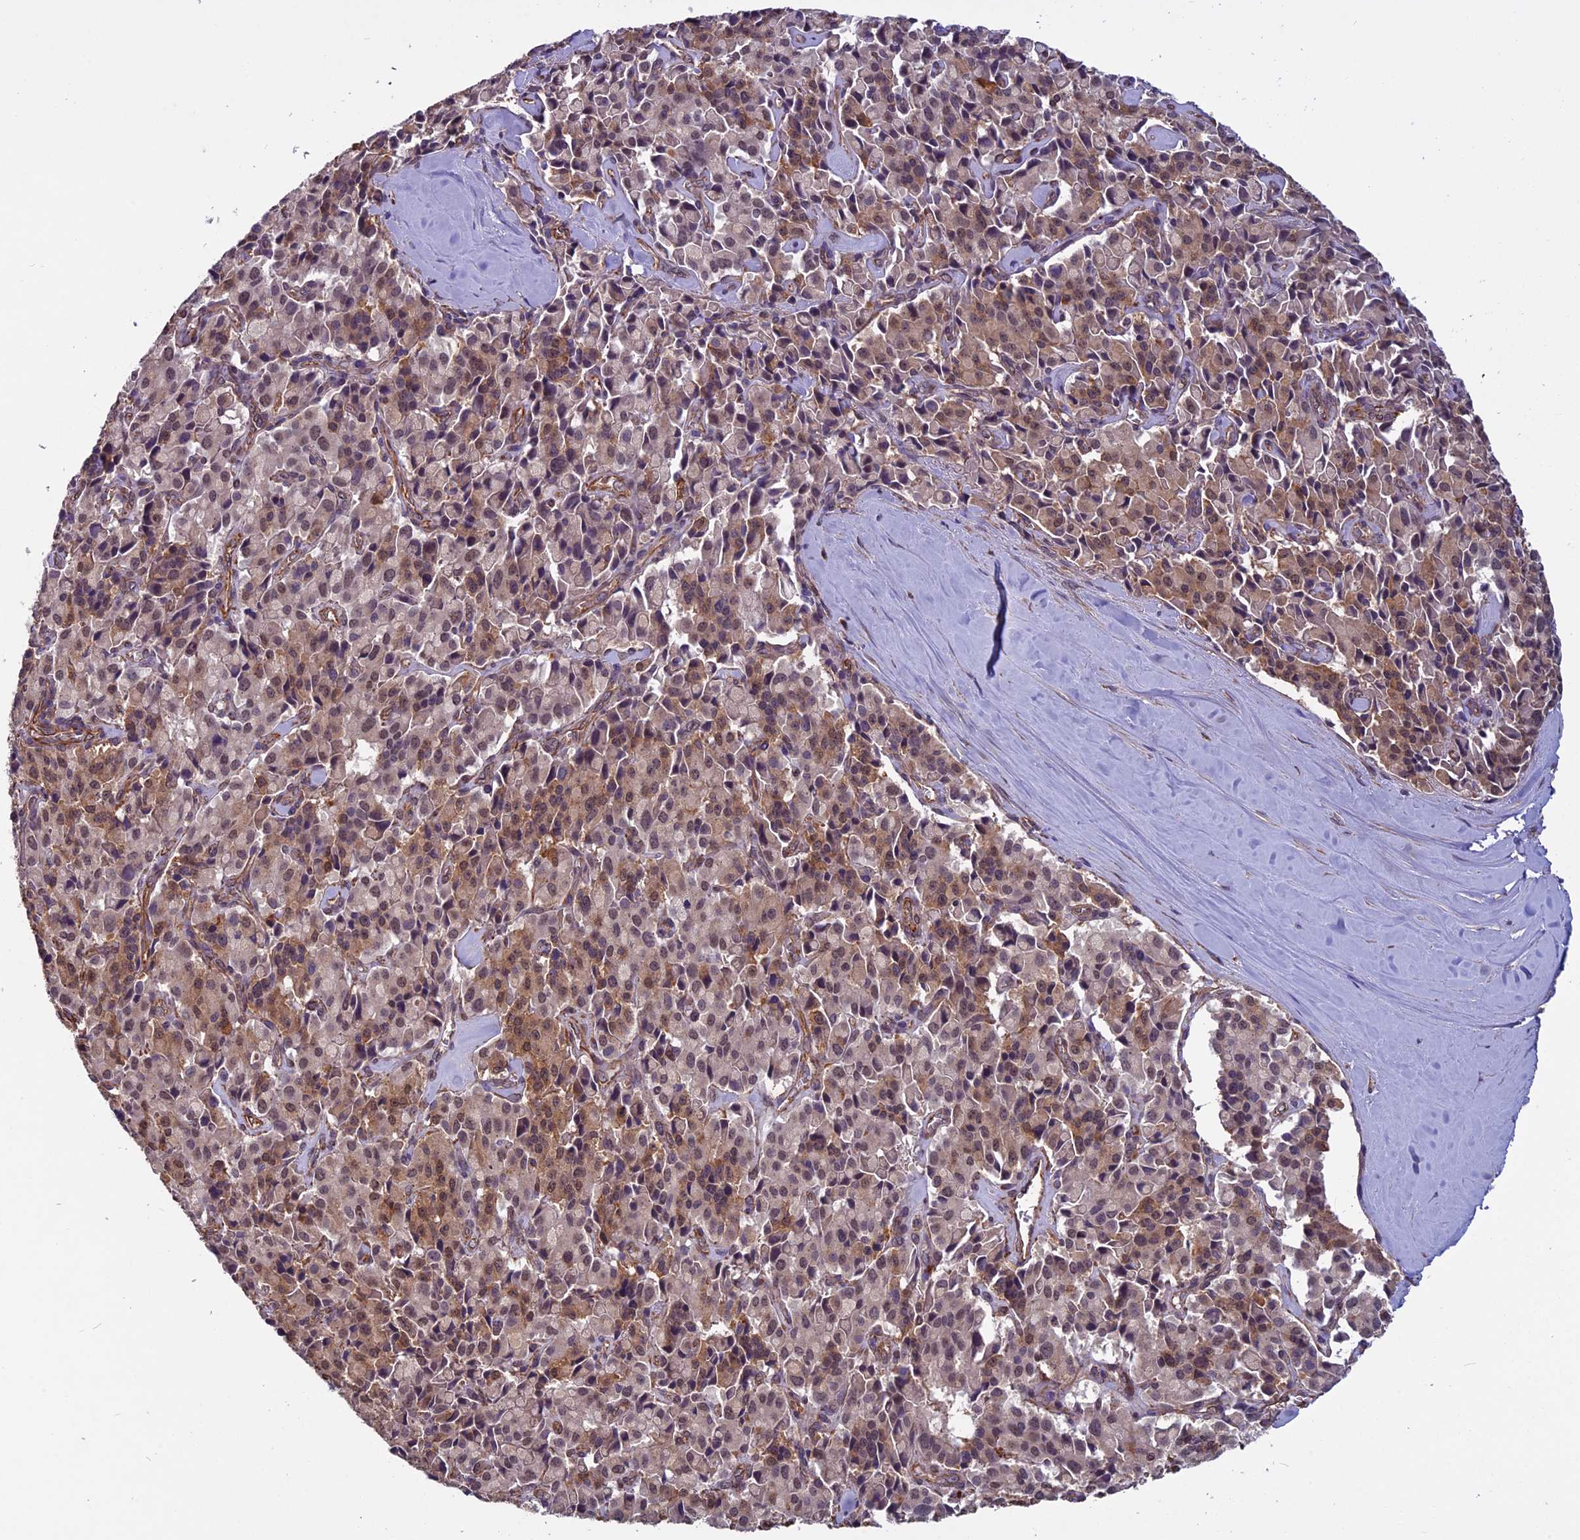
{"staining": {"intensity": "moderate", "quantity": "25%-75%", "location": "cytoplasmic/membranous,nuclear"}, "tissue": "pancreatic cancer", "cell_type": "Tumor cells", "image_type": "cancer", "snomed": [{"axis": "morphology", "description": "Adenocarcinoma, NOS"}, {"axis": "topography", "description": "Pancreas"}], "caption": "Adenocarcinoma (pancreatic) stained for a protein shows moderate cytoplasmic/membranous and nuclear positivity in tumor cells.", "gene": "C3orf70", "patient": {"sex": "male", "age": 65}}